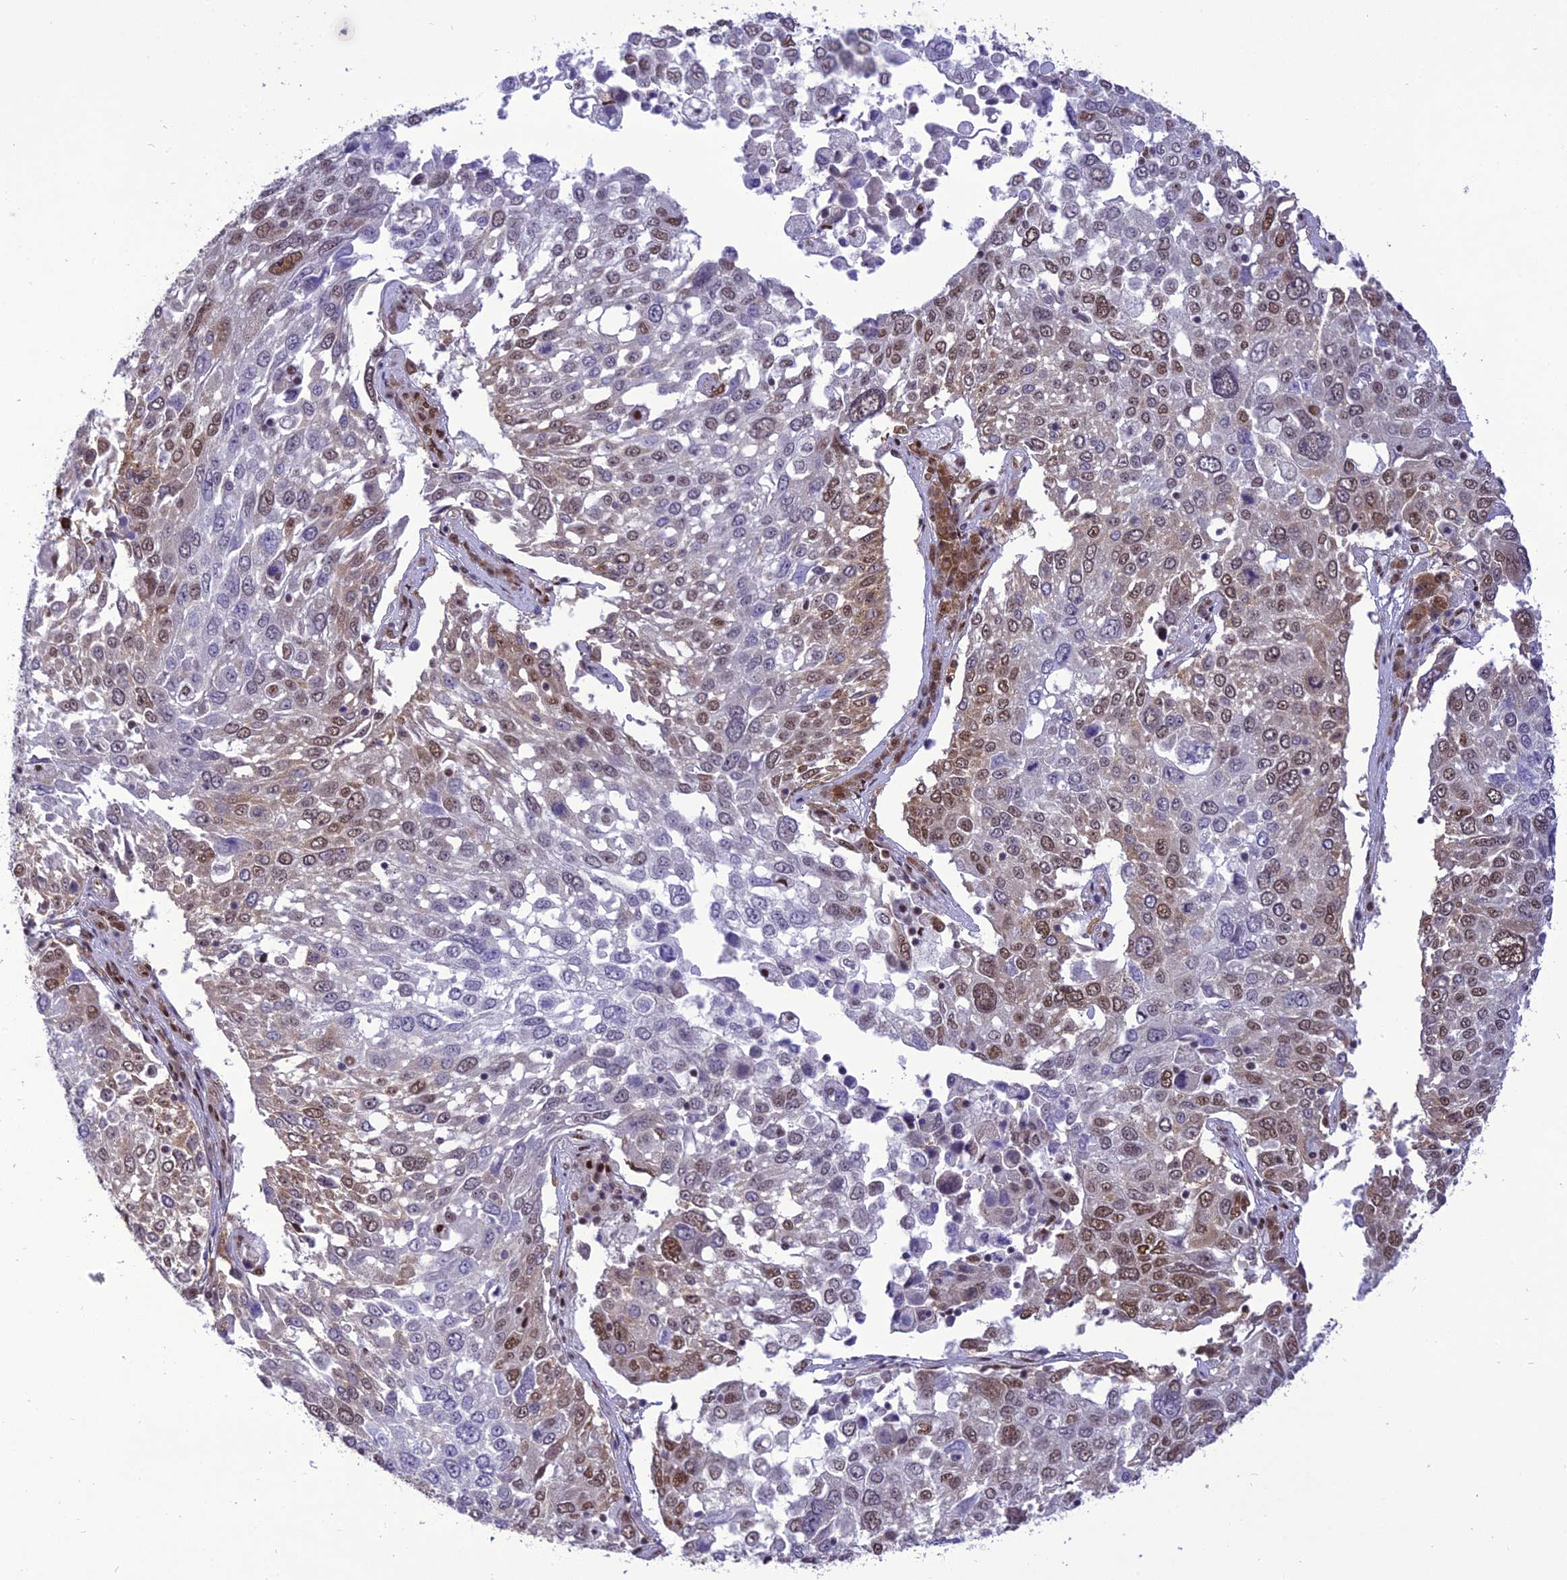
{"staining": {"intensity": "moderate", "quantity": "25%-75%", "location": "nuclear"}, "tissue": "lung cancer", "cell_type": "Tumor cells", "image_type": "cancer", "snomed": [{"axis": "morphology", "description": "Squamous cell carcinoma, NOS"}, {"axis": "topography", "description": "Lung"}], "caption": "The histopathology image shows a brown stain indicating the presence of a protein in the nuclear of tumor cells in lung squamous cell carcinoma. The staining is performed using DAB brown chromogen to label protein expression. The nuclei are counter-stained blue using hematoxylin.", "gene": "DDX1", "patient": {"sex": "male", "age": 65}}